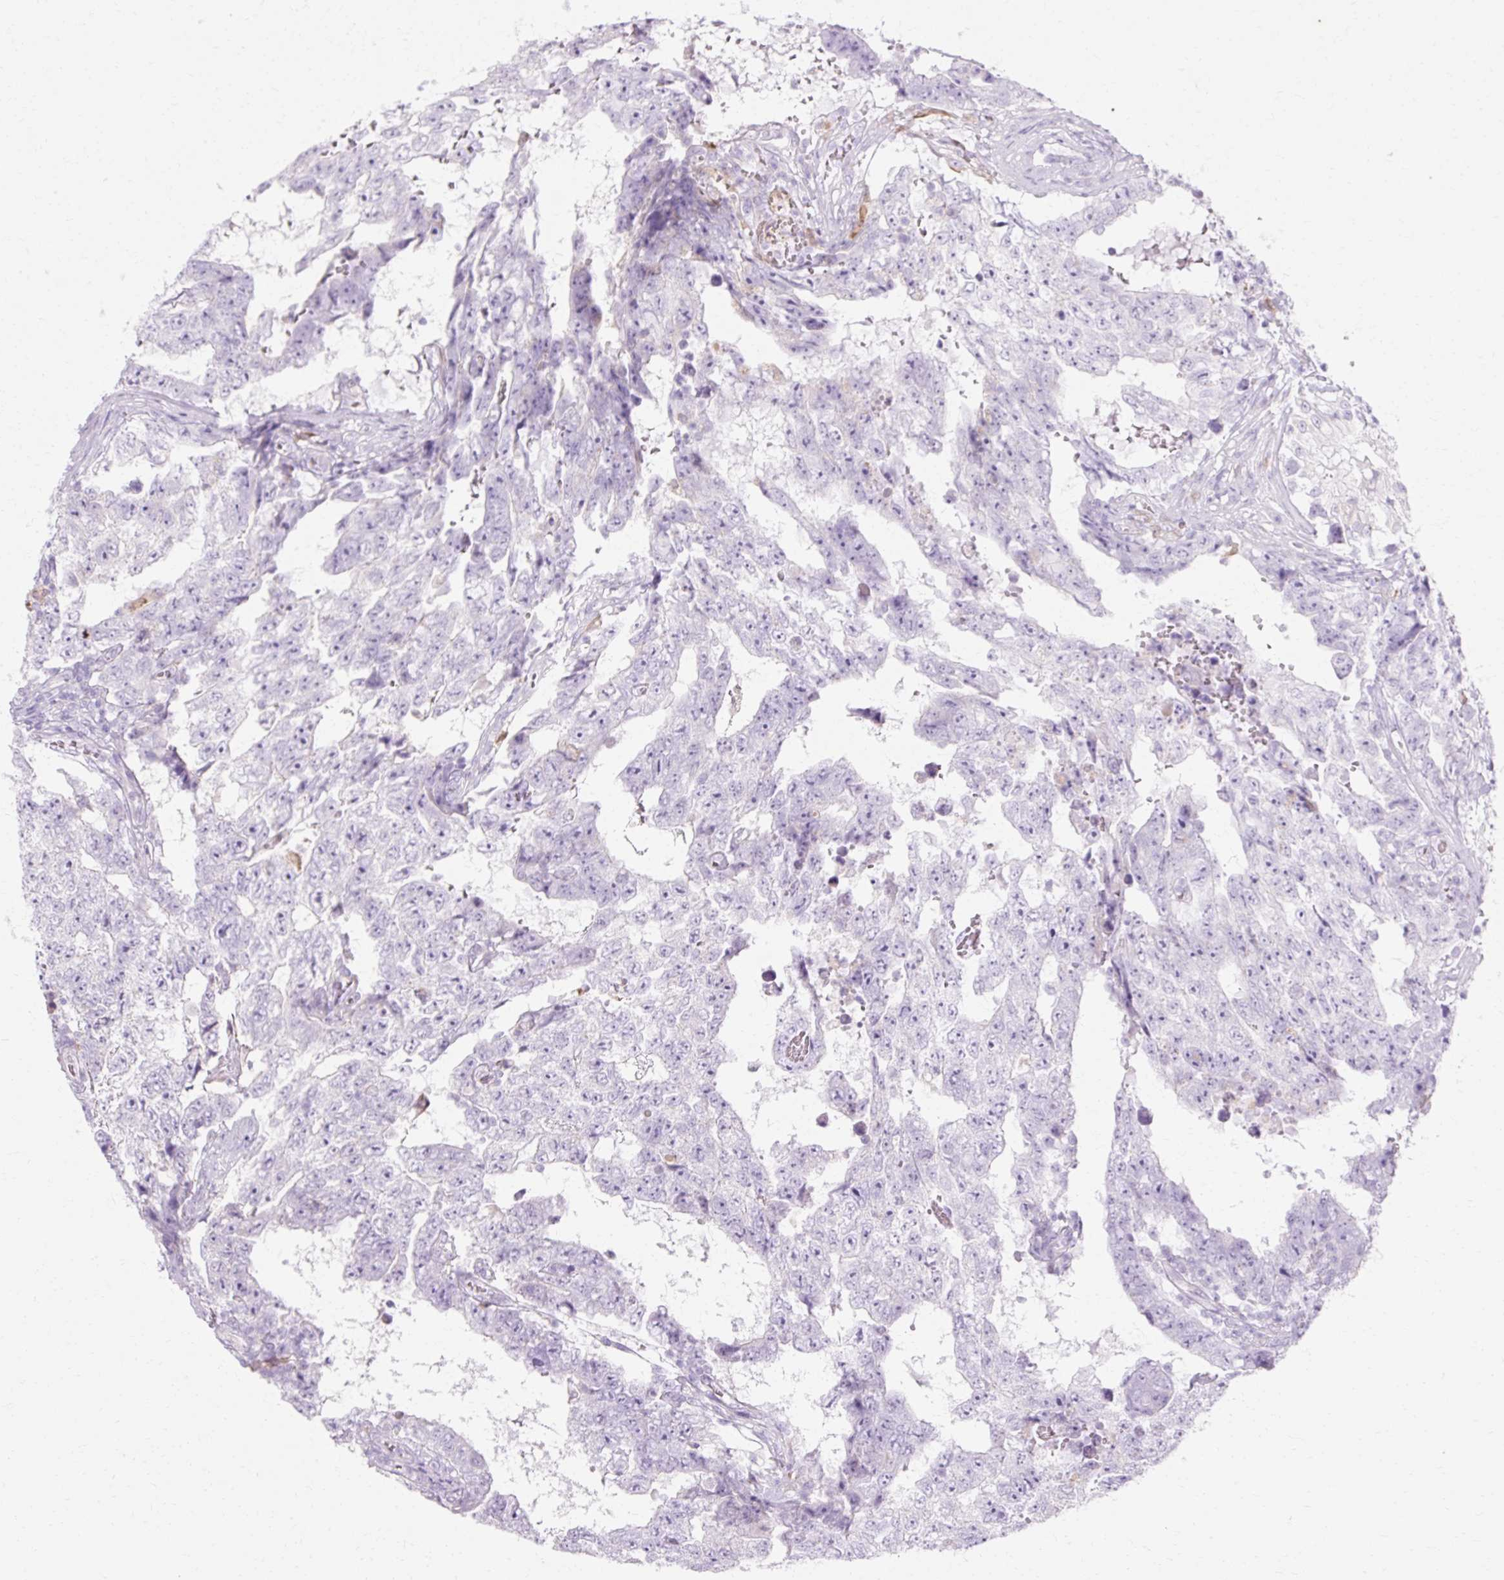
{"staining": {"intensity": "negative", "quantity": "none", "location": "none"}, "tissue": "testis cancer", "cell_type": "Tumor cells", "image_type": "cancer", "snomed": [{"axis": "morphology", "description": "Carcinoma, Embryonal, NOS"}, {"axis": "topography", "description": "Testis"}], "caption": "A micrograph of testis cancer stained for a protein exhibits no brown staining in tumor cells.", "gene": "HSD11B1", "patient": {"sex": "male", "age": 25}}